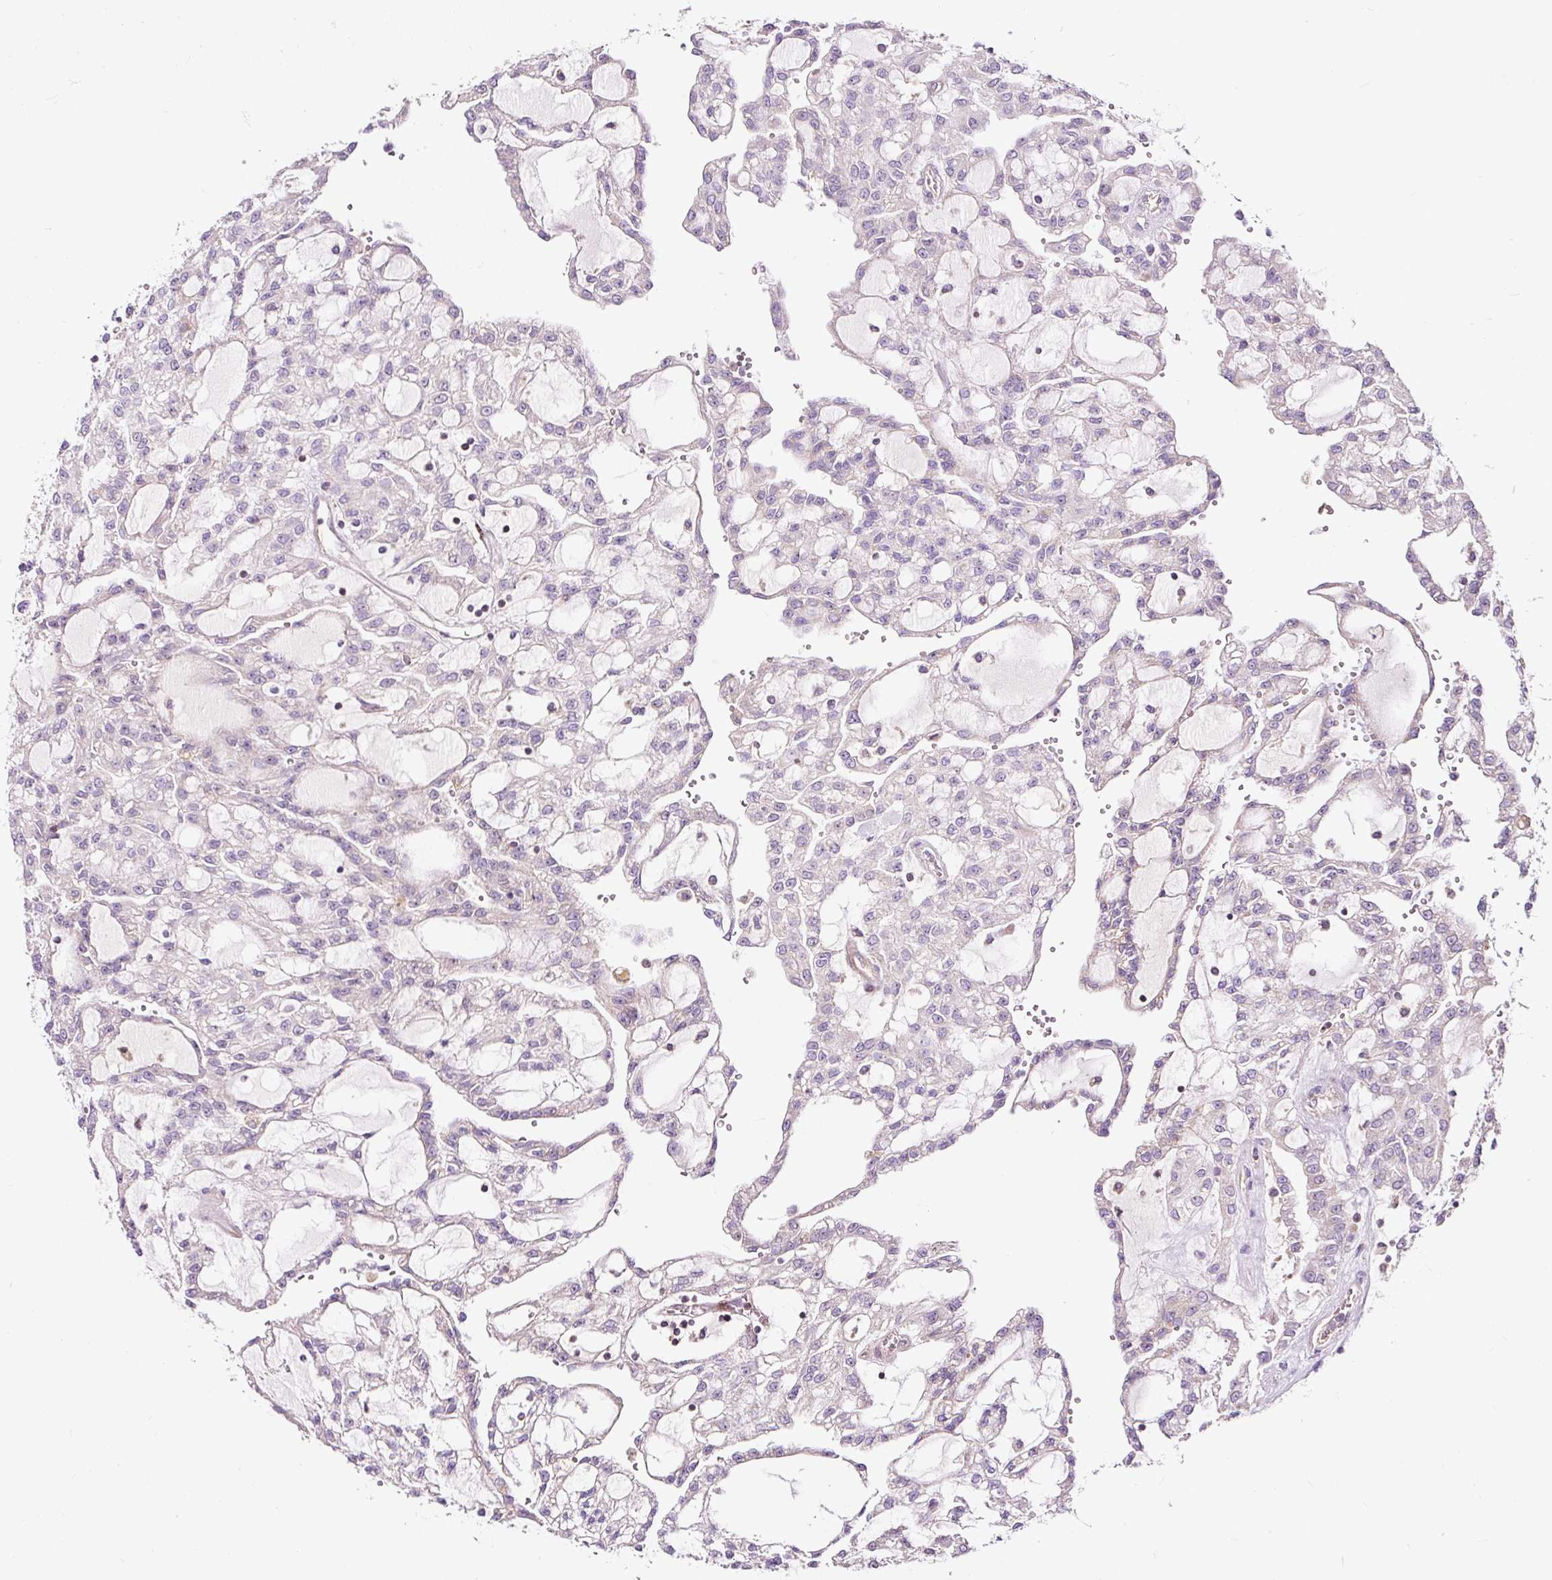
{"staining": {"intensity": "negative", "quantity": "none", "location": "none"}, "tissue": "renal cancer", "cell_type": "Tumor cells", "image_type": "cancer", "snomed": [{"axis": "morphology", "description": "Adenocarcinoma, NOS"}, {"axis": "topography", "description": "Kidney"}], "caption": "There is no significant expression in tumor cells of renal cancer.", "gene": "BOLA3", "patient": {"sex": "male", "age": 63}}